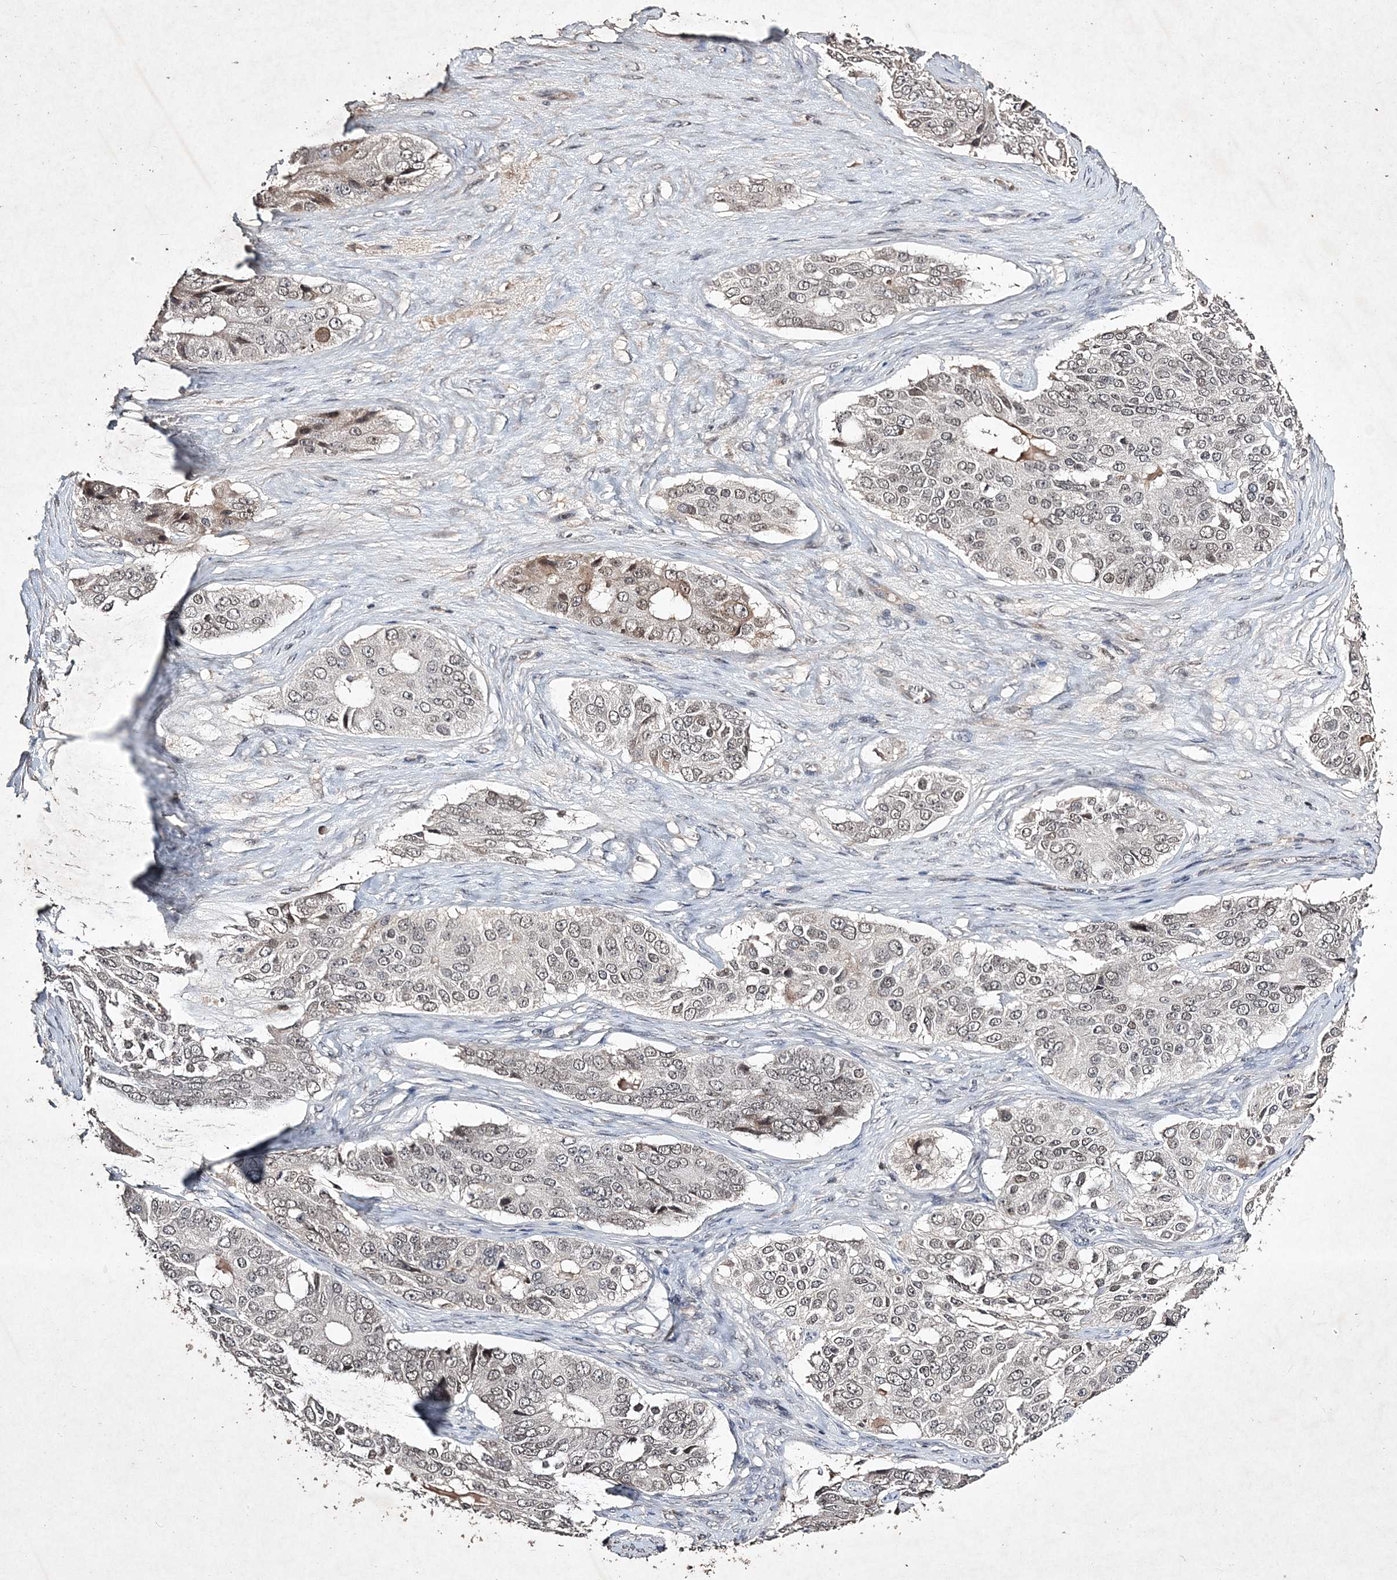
{"staining": {"intensity": "weak", "quantity": ">75%", "location": "nuclear"}, "tissue": "ovarian cancer", "cell_type": "Tumor cells", "image_type": "cancer", "snomed": [{"axis": "morphology", "description": "Carcinoma, endometroid"}, {"axis": "topography", "description": "Ovary"}], "caption": "The histopathology image displays staining of ovarian cancer (endometroid carcinoma), revealing weak nuclear protein expression (brown color) within tumor cells.", "gene": "C3orf38", "patient": {"sex": "female", "age": 51}}